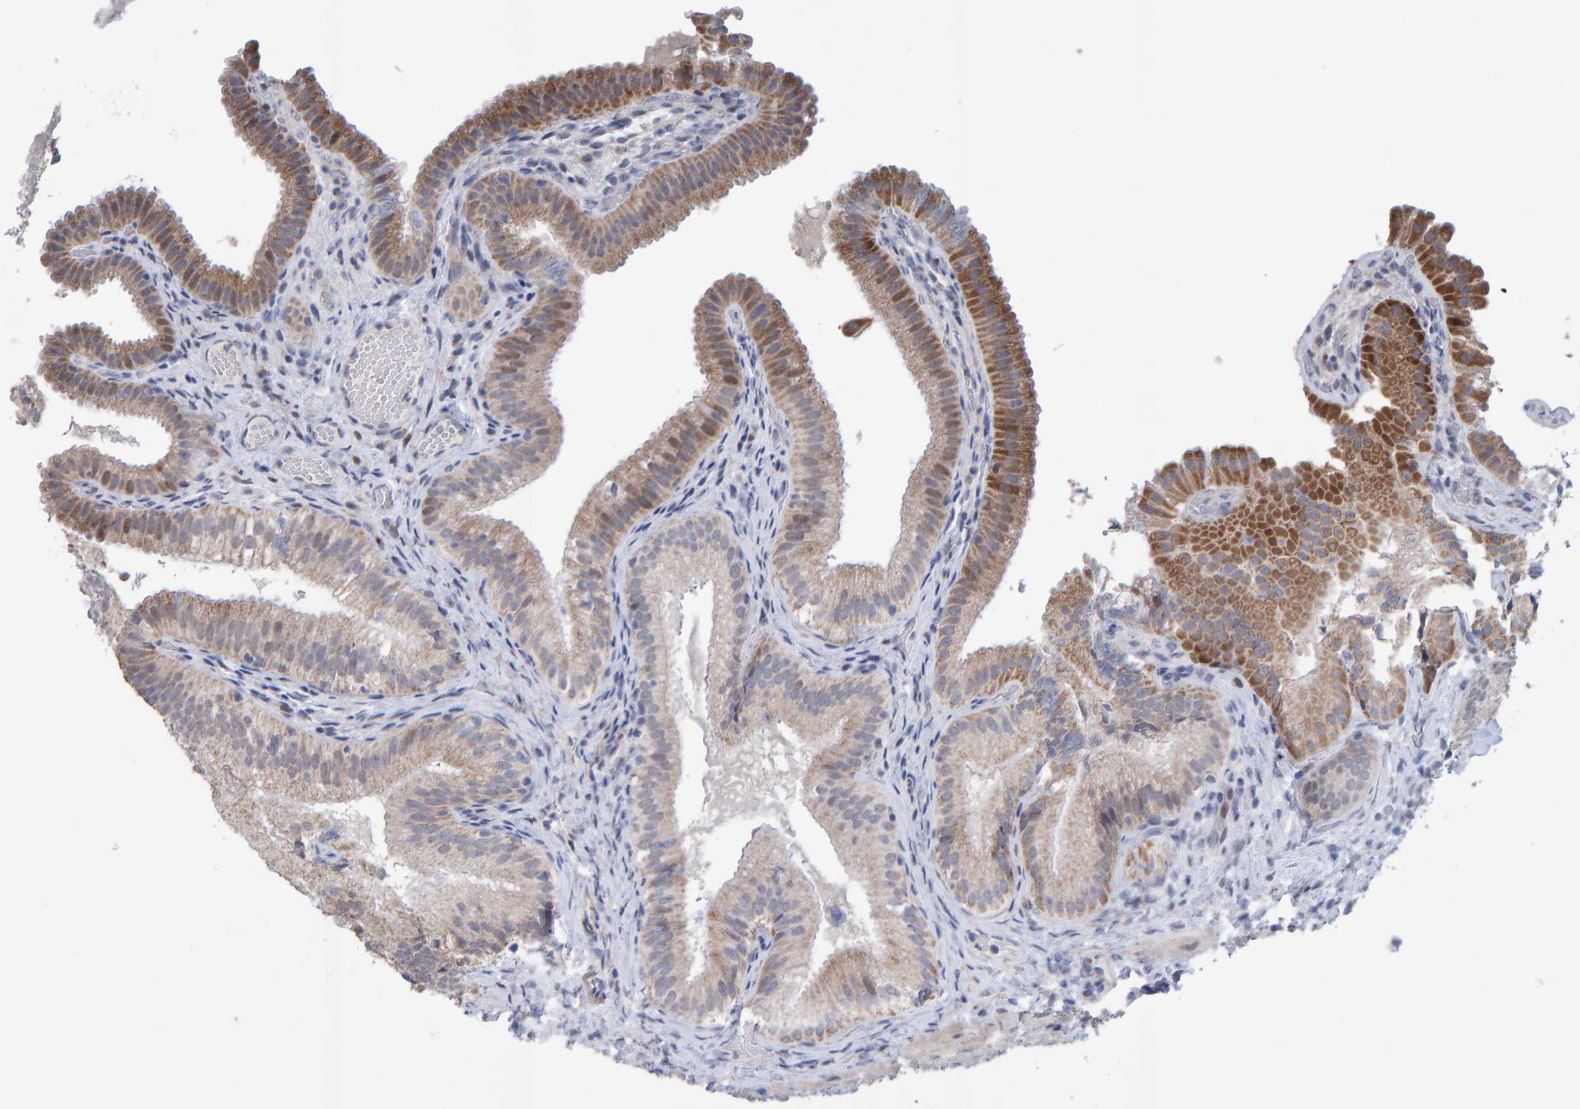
{"staining": {"intensity": "moderate", "quantity": ">75%", "location": "cytoplasmic/membranous,nuclear"}, "tissue": "gallbladder", "cell_type": "Glandular cells", "image_type": "normal", "snomed": [{"axis": "morphology", "description": "Normal tissue, NOS"}, {"axis": "topography", "description": "Gallbladder"}], "caption": "Immunohistochemical staining of unremarkable gallbladder shows moderate cytoplasmic/membranous,nuclear protein positivity in about >75% of glandular cells. Immunohistochemistry stains the protein in brown and the nuclei are stained blue.", "gene": "USP43", "patient": {"sex": "female", "age": 30}}